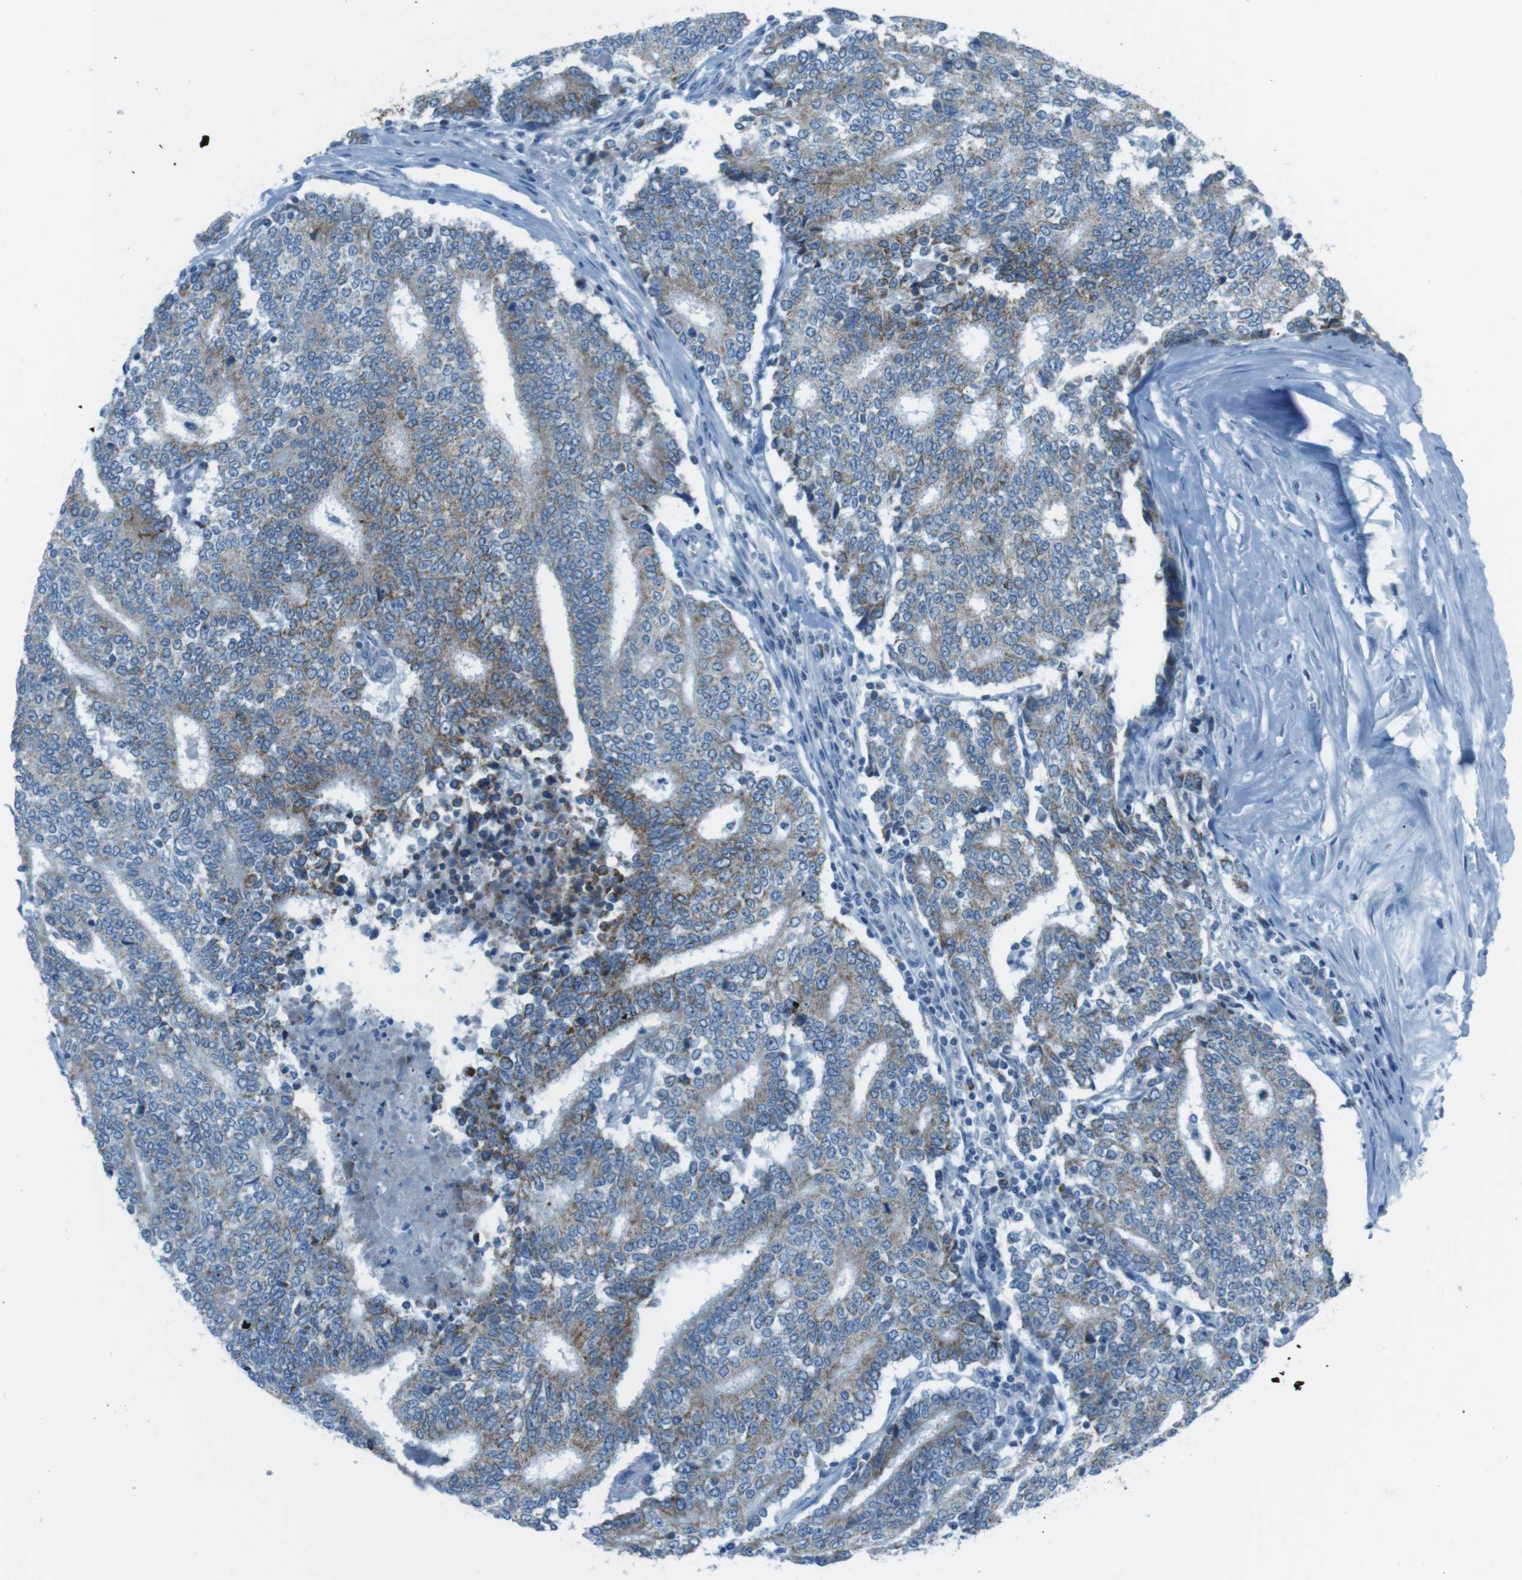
{"staining": {"intensity": "weak", "quantity": ">75%", "location": "cytoplasmic/membranous"}, "tissue": "prostate cancer", "cell_type": "Tumor cells", "image_type": "cancer", "snomed": [{"axis": "morphology", "description": "Normal tissue, NOS"}, {"axis": "morphology", "description": "Adenocarcinoma, High grade"}, {"axis": "topography", "description": "Prostate"}, {"axis": "topography", "description": "Seminal veicle"}], "caption": "Tumor cells show weak cytoplasmic/membranous positivity in approximately >75% of cells in prostate high-grade adenocarcinoma.", "gene": "DNAJA3", "patient": {"sex": "male", "age": 55}}